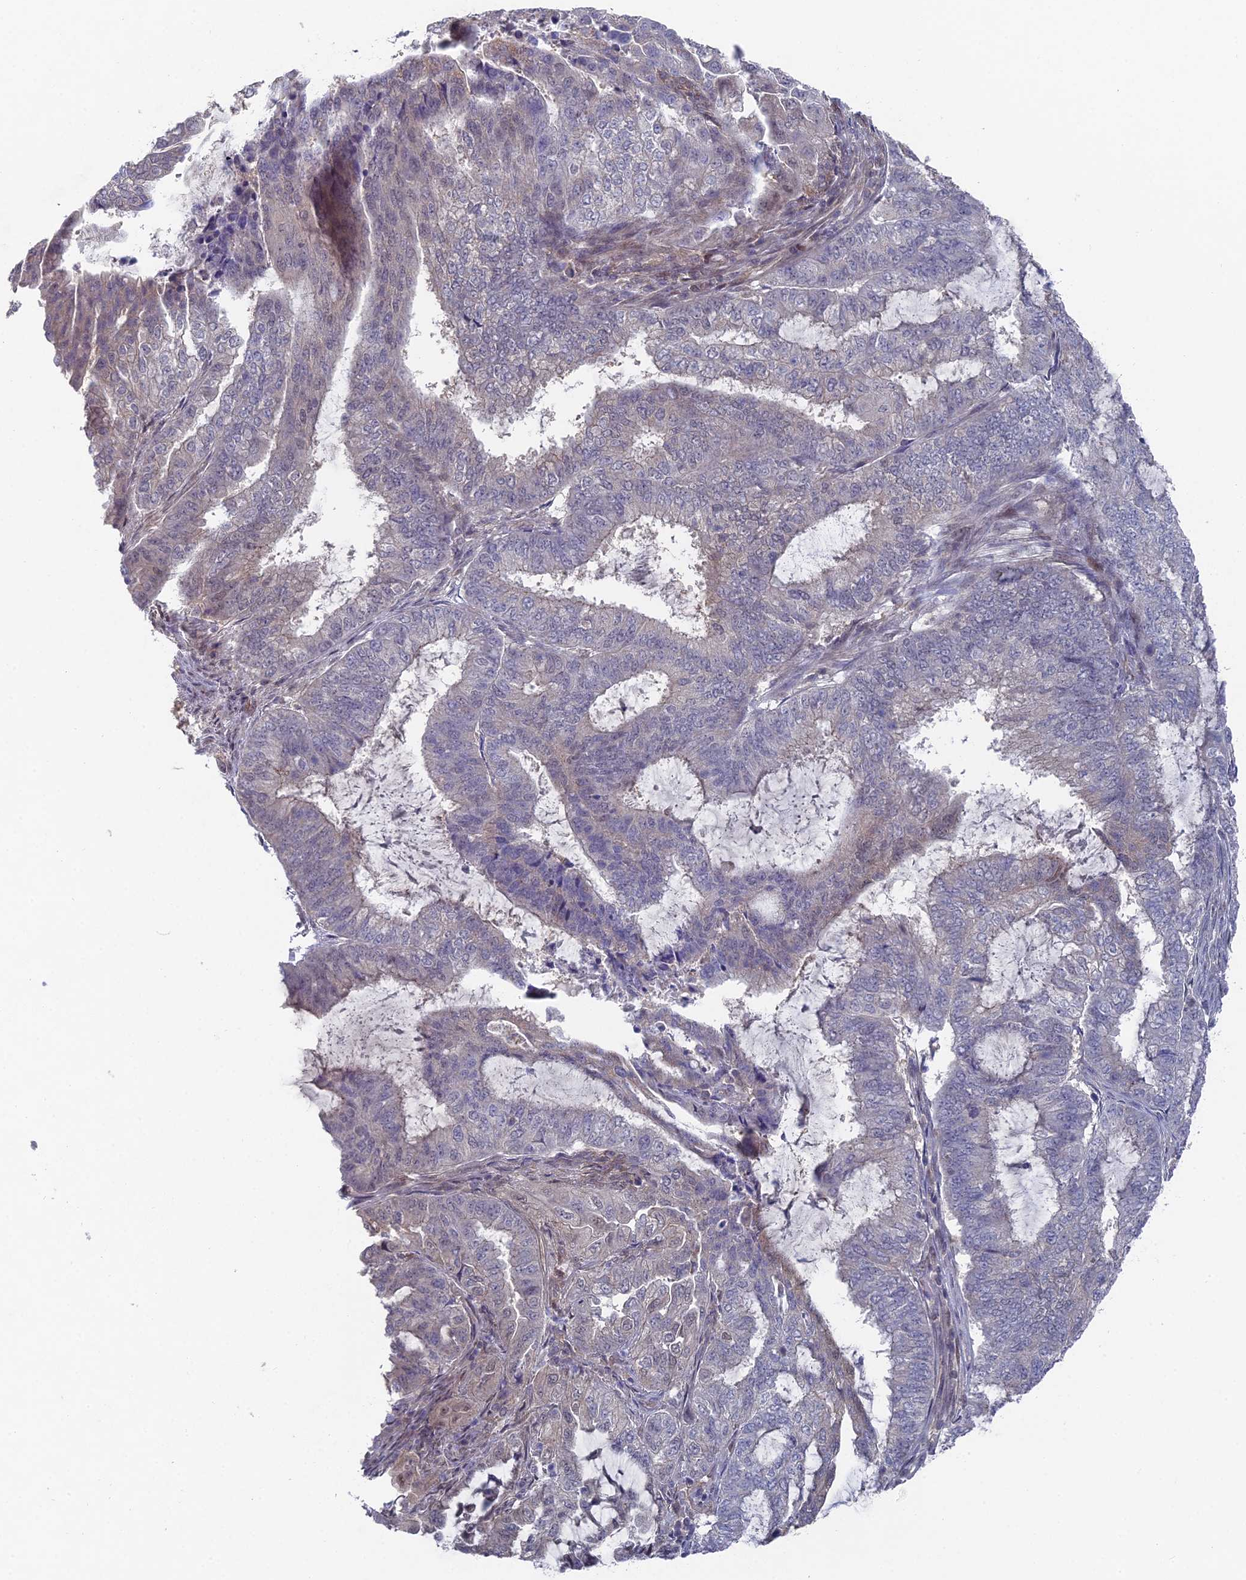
{"staining": {"intensity": "negative", "quantity": "none", "location": "none"}, "tissue": "endometrial cancer", "cell_type": "Tumor cells", "image_type": "cancer", "snomed": [{"axis": "morphology", "description": "Adenocarcinoma, NOS"}, {"axis": "topography", "description": "Endometrium"}], "caption": "Immunohistochemical staining of human endometrial cancer (adenocarcinoma) exhibits no significant positivity in tumor cells.", "gene": "UNC5D", "patient": {"sex": "female", "age": 51}}